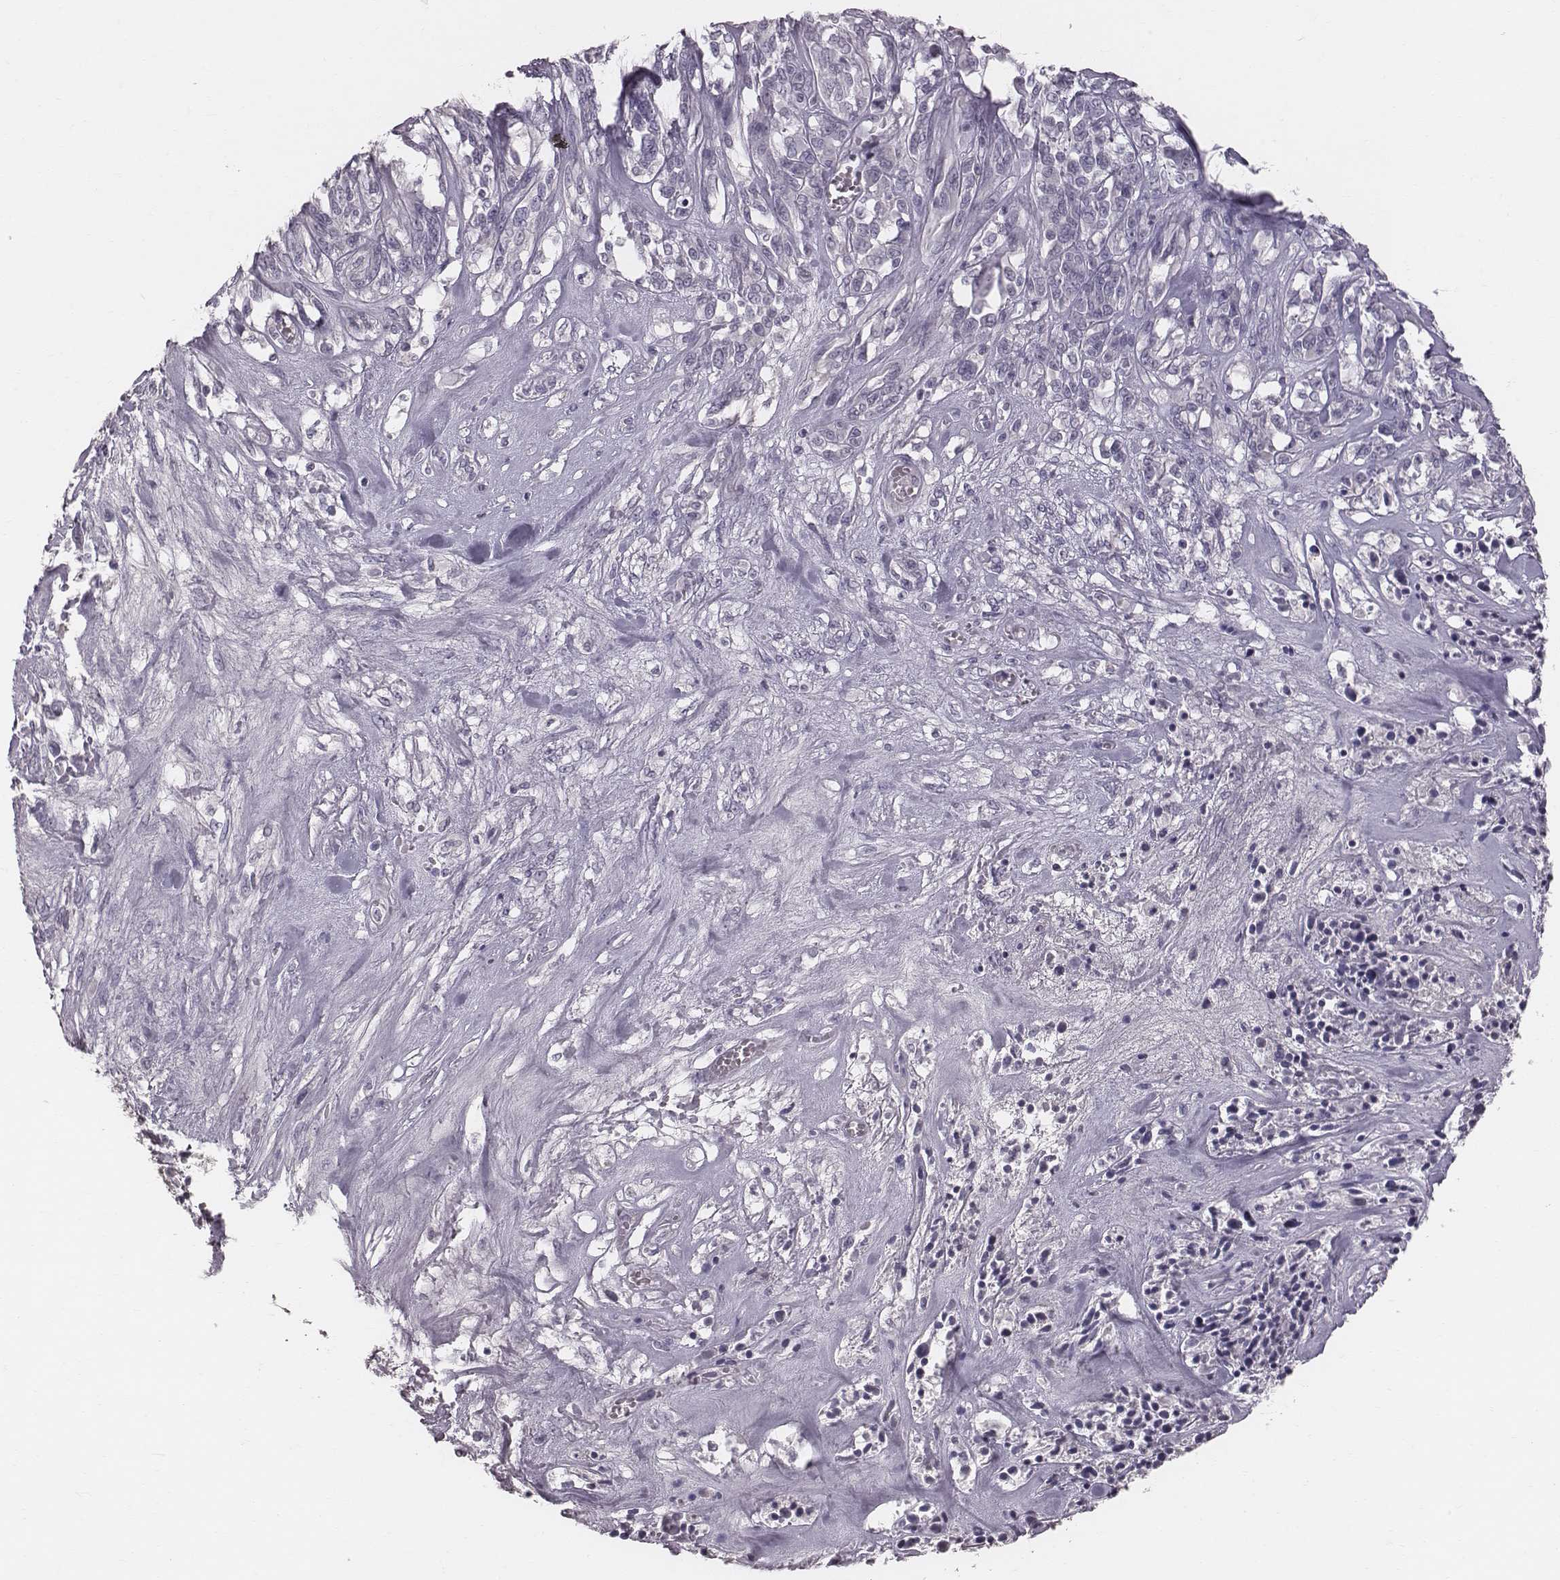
{"staining": {"intensity": "negative", "quantity": "none", "location": "none"}, "tissue": "melanoma", "cell_type": "Tumor cells", "image_type": "cancer", "snomed": [{"axis": "morphology", "description": "Malignant melanoma, NOS"}, {"axis": "topography", "description": "Skin"}], "caption": "This is an IHC histopathology image of melanoma. There is no expression in tumor cells.", "gene": "CFTR", "patient": {"sex": "female", "age": 91}}